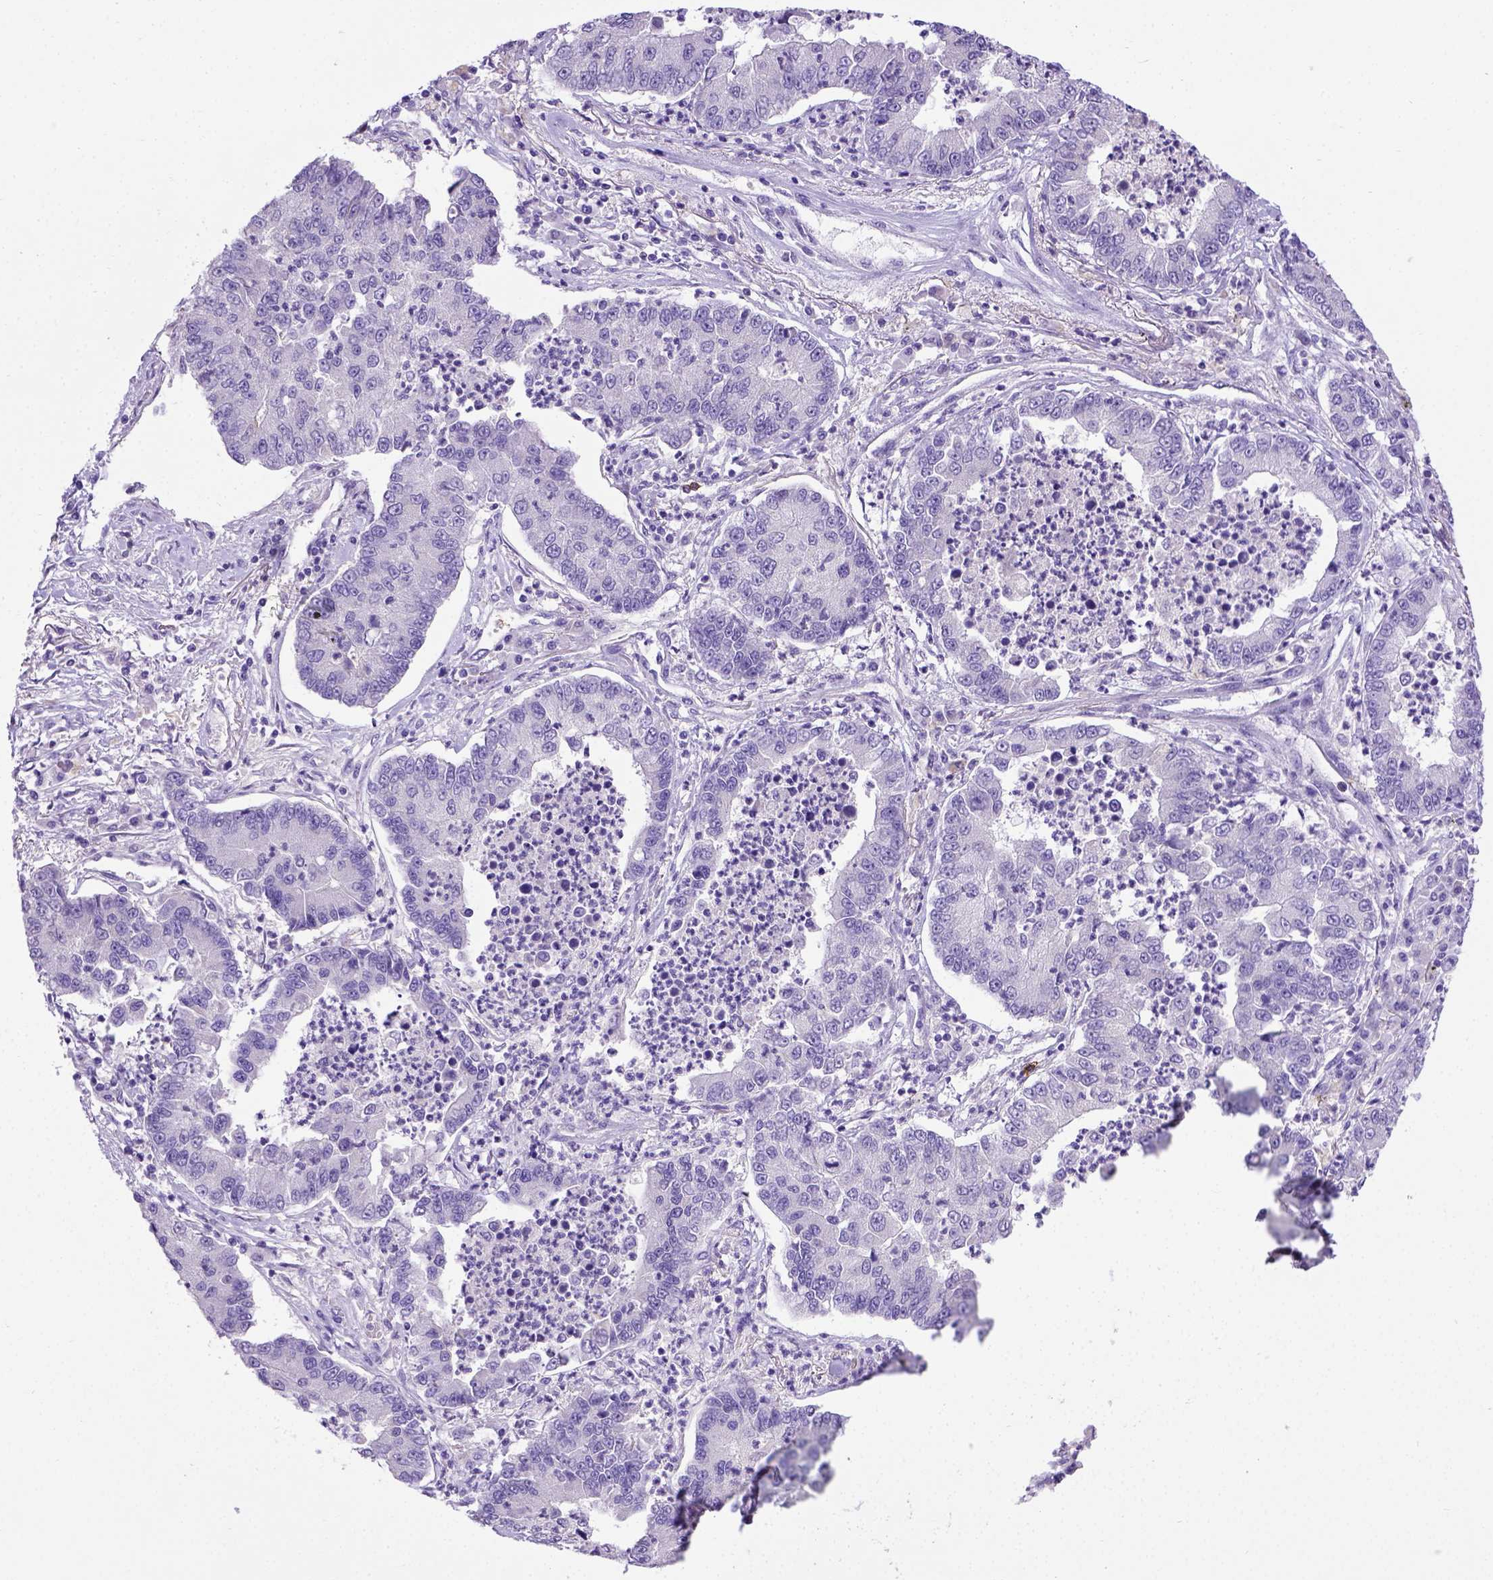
{"staining": {"intensity": "negative", "quantity": "none", "location": "none"}, "tissue": "lung cancer", "cell_type": "Tumor cells", "image_type": "cancer", "snomed": [{"axis": "morphology", "description": "Adenocarcinoma, NOS"}, {"axis": "topography", "description": "Lung"}], "caption": "Immunohistochemistry histopathology image of neoplastic tissue: lung adenocarcinoma stained with DAB displays no significant protein positivity in tumor cells.", "gene": "B3GAT1", "patient": {"sex": "female", "age": 57}}